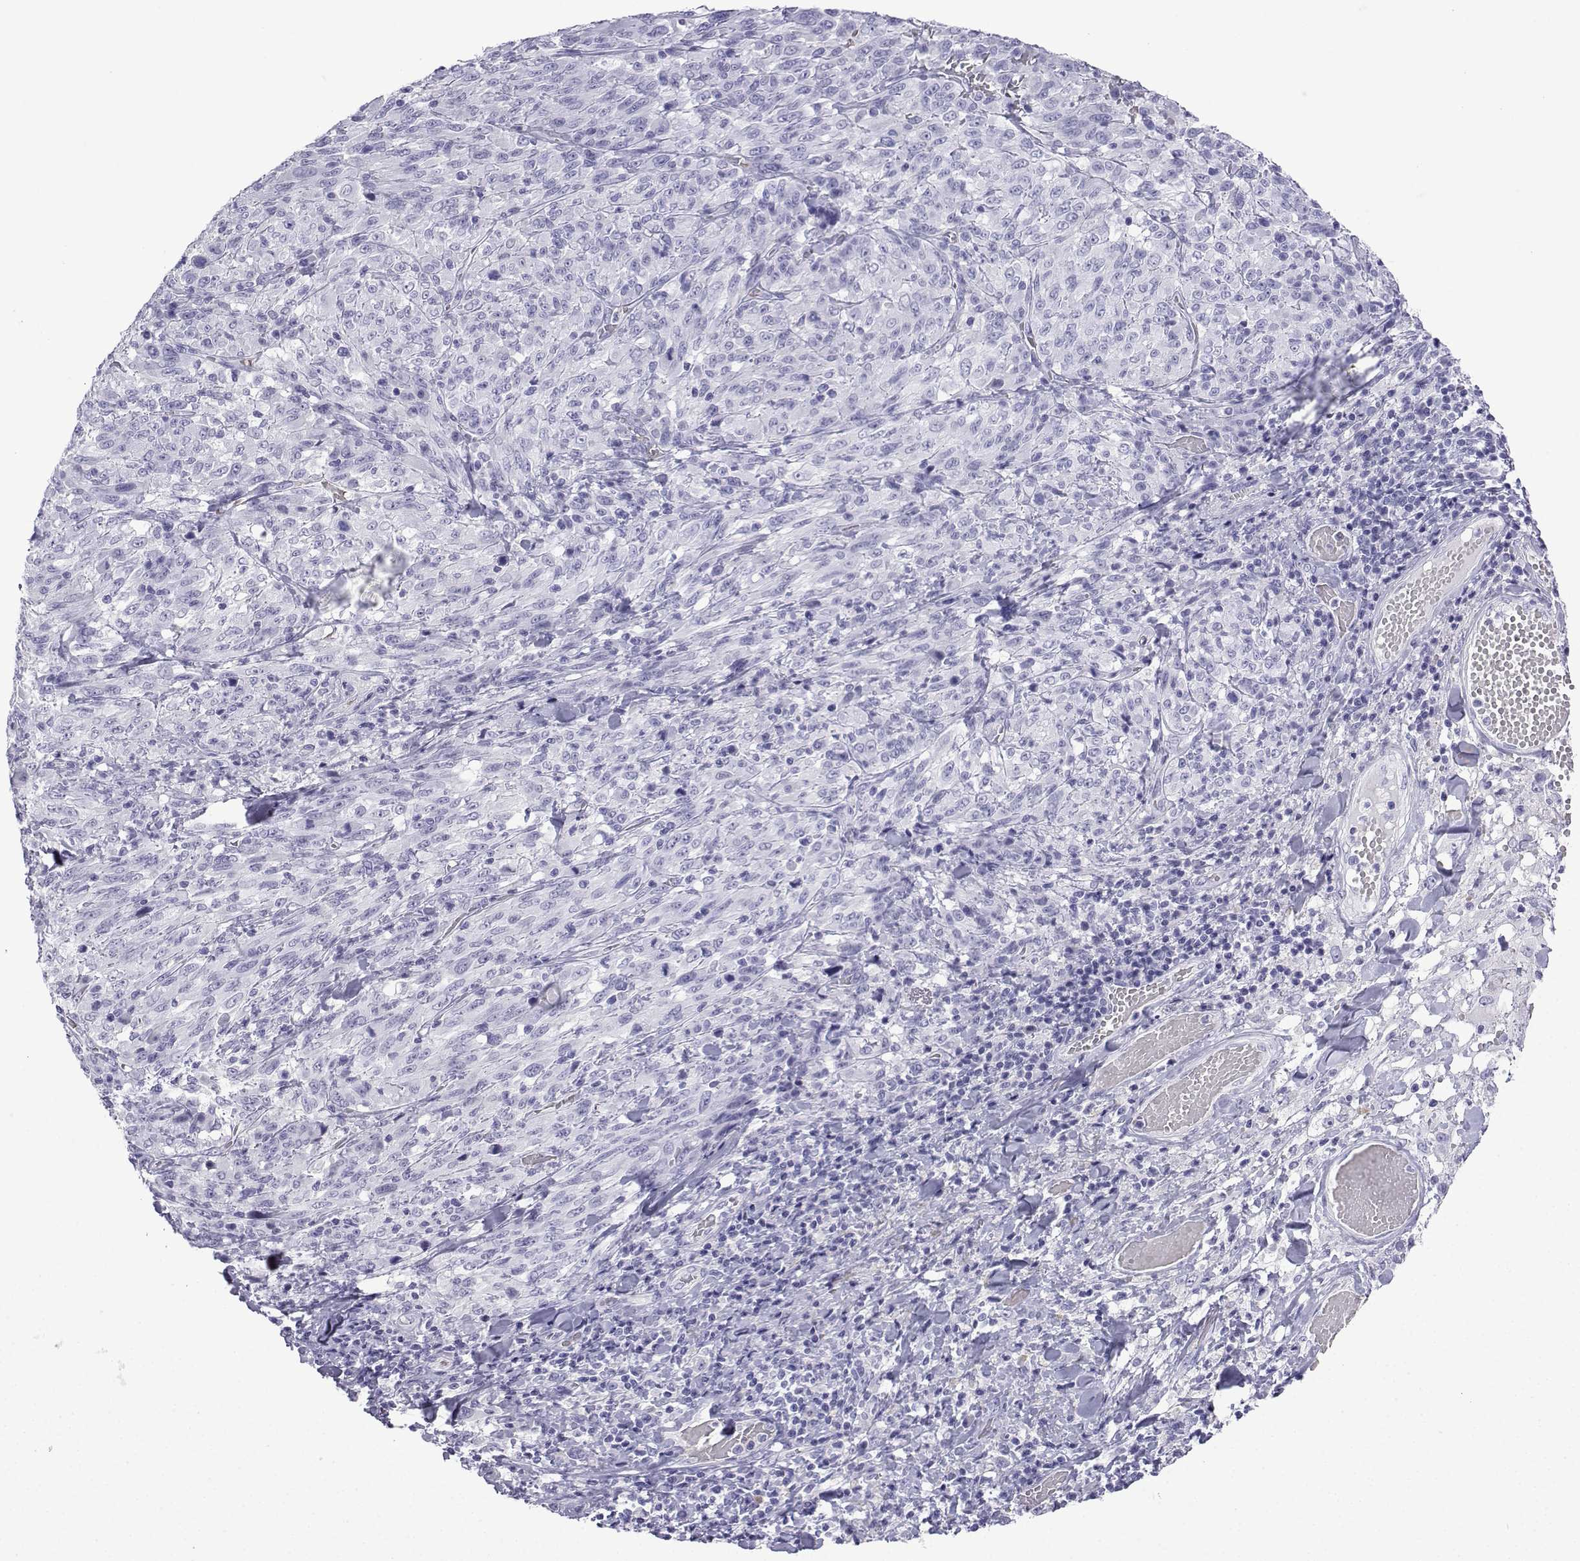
{"staining": {"intensity": "negative", "quantity": "none", "location": "none"}, "tissue": "melanoma", "cell_type": "Tumor cells", "image_type": "cancer", "snomed": [{"axis": "morphology", "description": "Malignant melanoma, NOS"}, {"axis": "topography", "description": "Skin"}], "caption": "DAB (3,3'-diaminobenzidine) immunohistochemical staining of malignant melanoma reveals no significant positivity in tumor cells. The staining was performed using DAB to visualize the protein expression in brown, while the nuclei were stained in blue with hematoxylin (Magnification: 20x).", "gene": "TRIM46", "patient": {"sex": "female", "age": 91}}